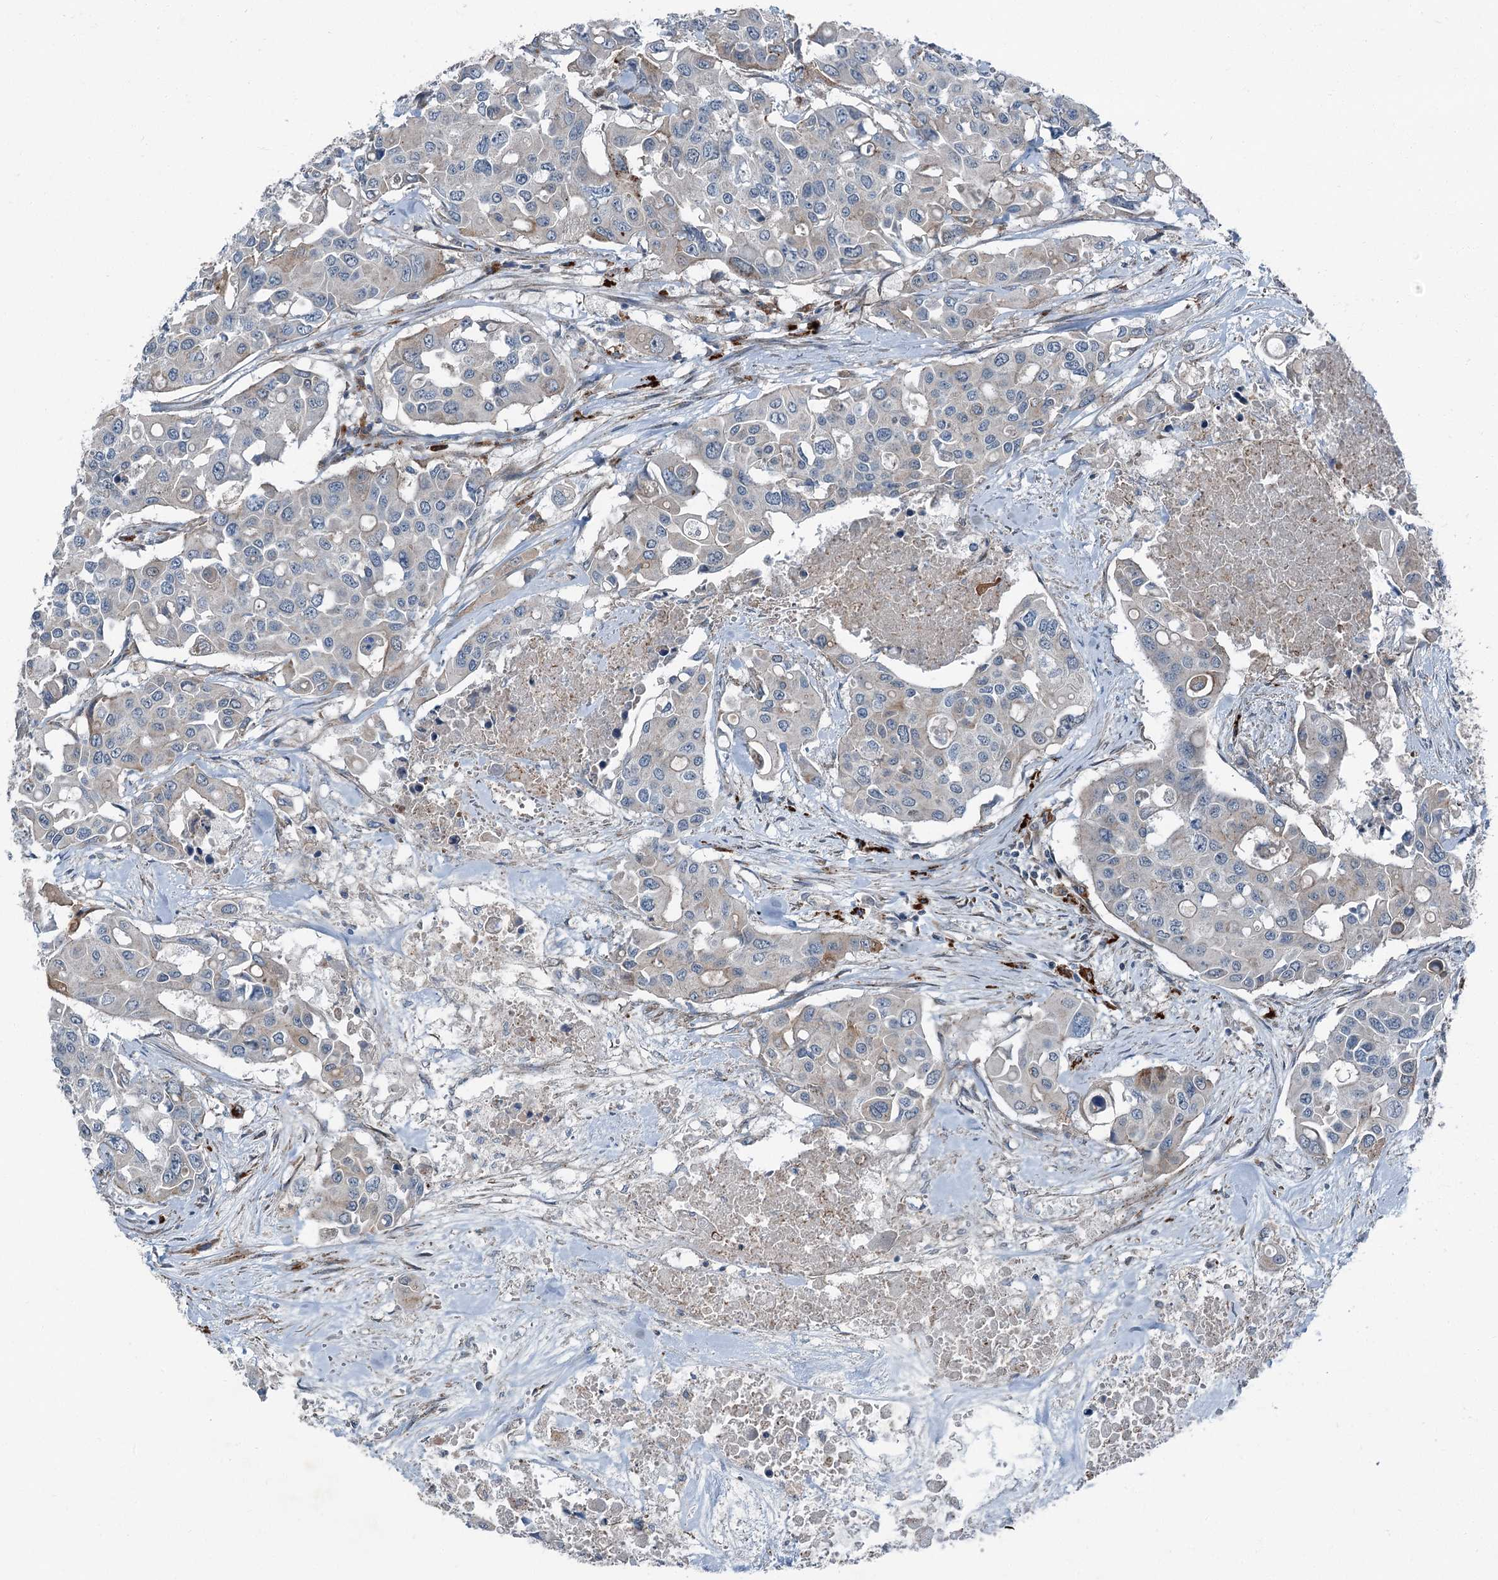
{"staining": {"intensity": "weak", "quantity": "25%-75%", "location": "cytoplasmic/membranous"}, "tissue": "colorectal cancer", "cell_type": "Tumor cells", "image_type": "cancer", "snomed": [{"axis": "morphology", "description": "Adenocarcinoma, NOS"}, {"axis": "topography", "description": "Colon"}], "caption": "A low amount of weak cytoplasmic/membranous positivity is identified in approximately 25%-75% of tumor cells in colorectal cancer tissue.", "gene": "AXL", "patient": {"sex": "male", "age": 77}}